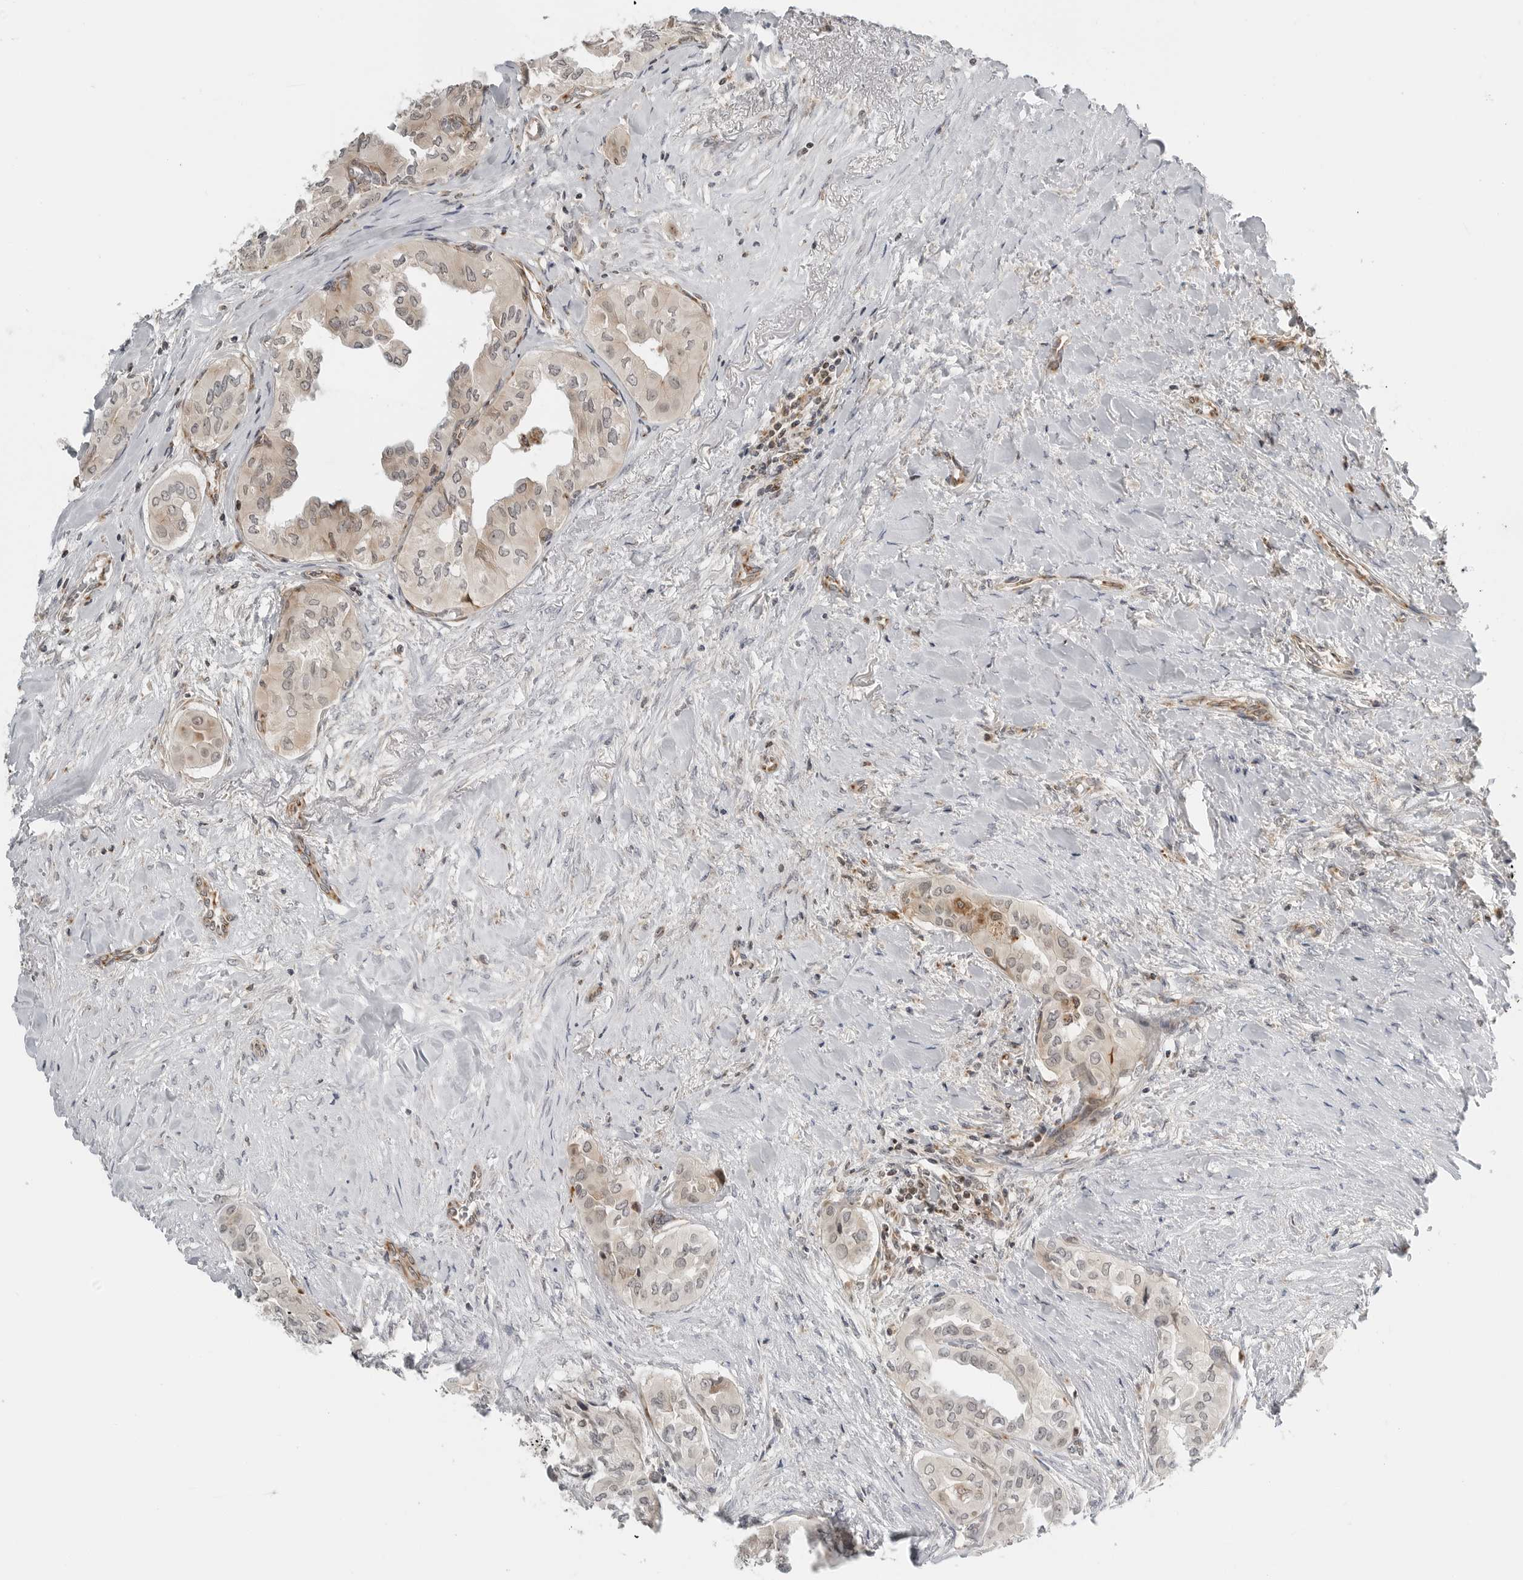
{"staining": {"intensity": "weak", "quantity": ">75%", "location": "cytoplasmic/membranous,nuclear"}, "tissue": "thyroid cancer", "cell_type": "Tumor cells", "image_type": "cancer", "snomed": [{"axis": "morphology", "description": "Papillary adenocarcinoma, NOS"}, {"axis": "topography", "description": "Thyroid gland"}], "caption": "Protein expression analysis of human papillary adenocarcinoma (thyroid) reveals weak cytoplasmic/membranous and nuclear expression in about >75% of tumor cells.", "gene": "PEX2", "patient": {"sex": "female", "age": 59}}